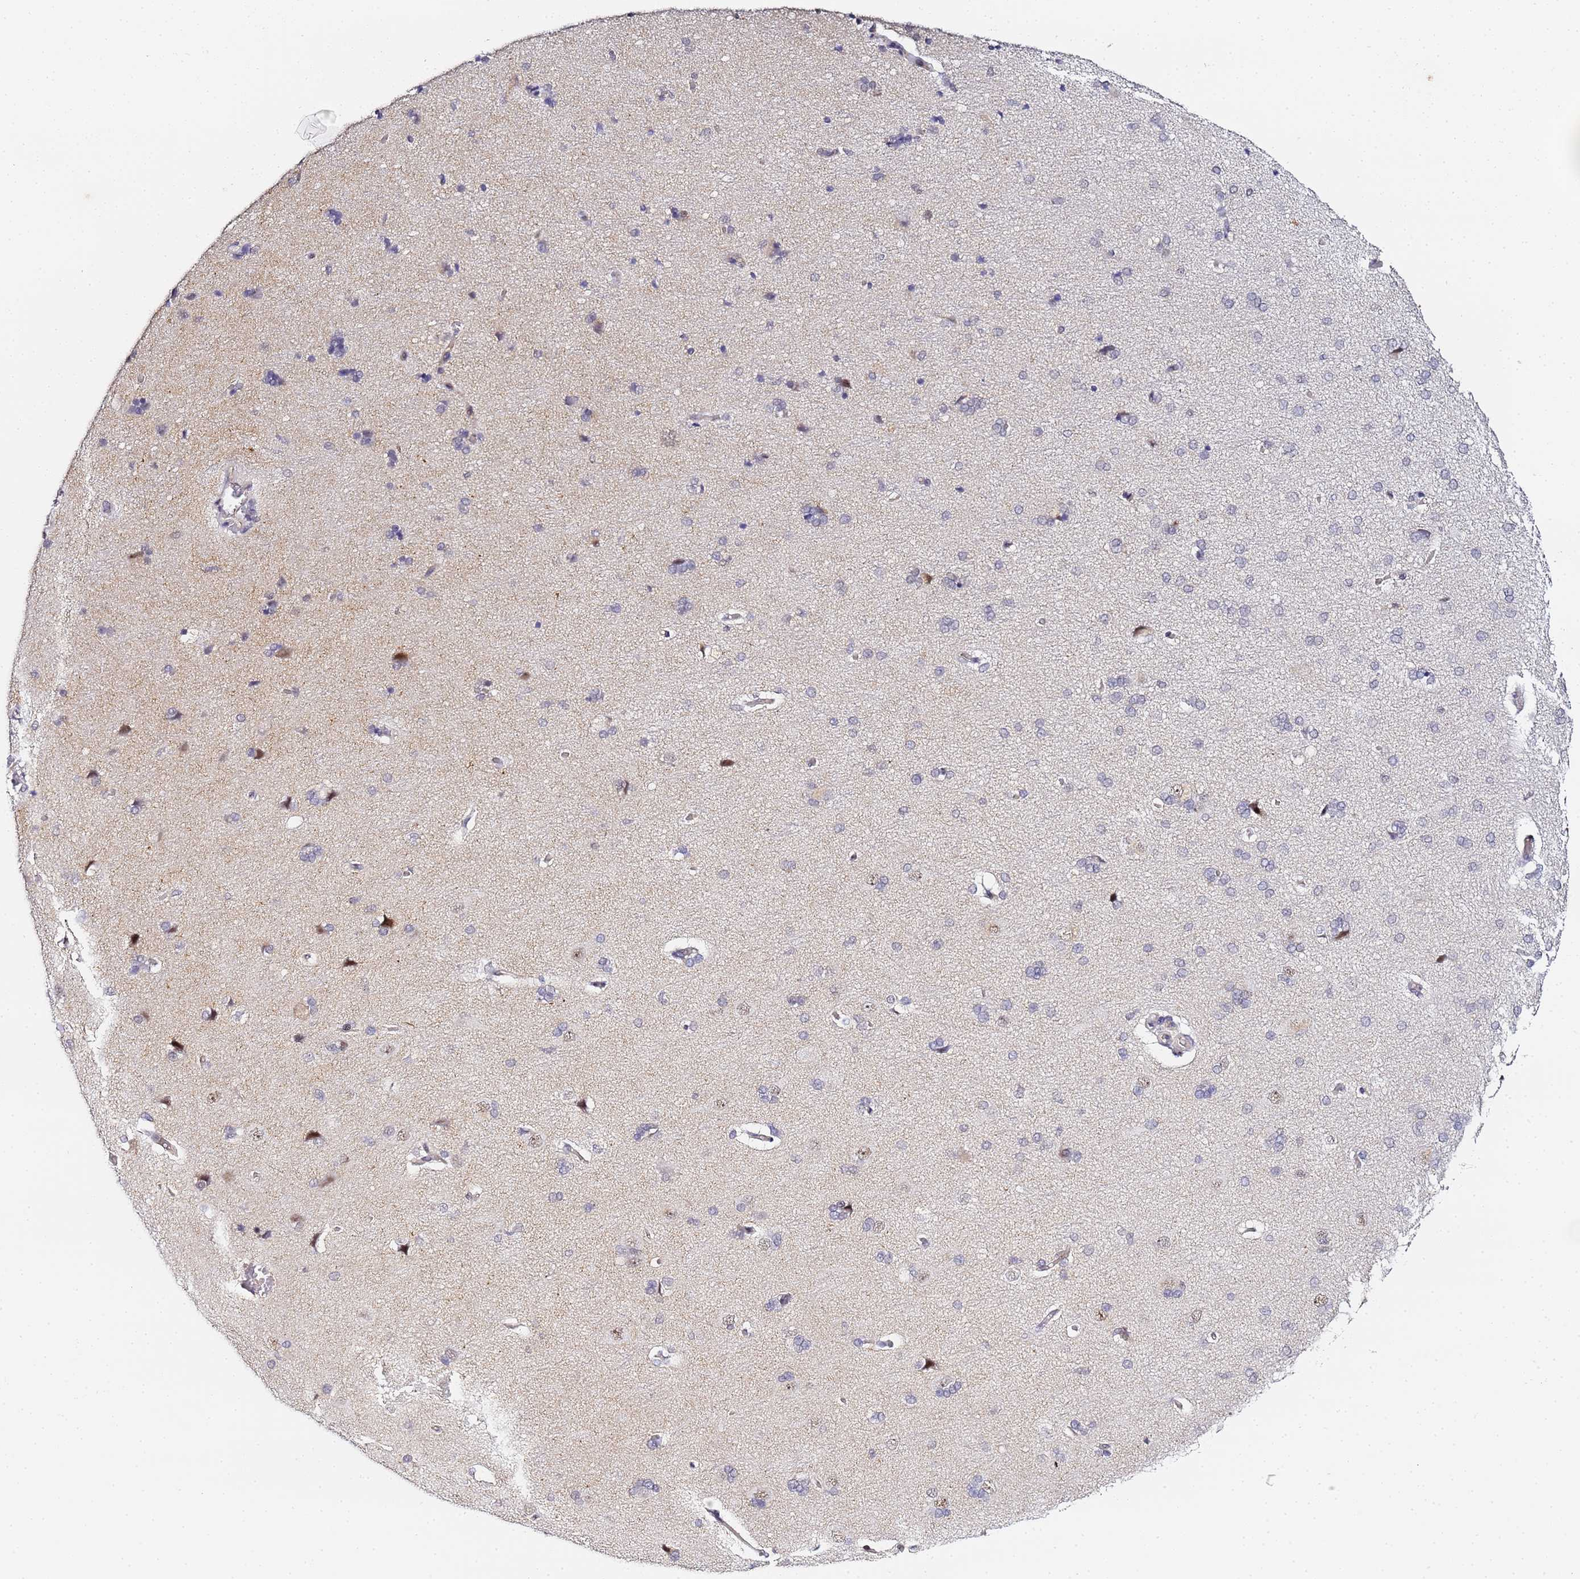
{"staining": {"intensity": "negative", "quantity": "none", "location": "none"}, "tissue": "cerebral cortex", "cell_type": "Endothelial cells", "image_type": "normal", "snomed": [{"axis": "morphology", "description": "Normal tissue, NOS"}, {"axis": "topography", "description": "Cerebral cortex"}], "caption": "Micrograph shows no significant protein positivity in endothelial cells of unremarkable cerebral cortex.", "gene": "LSM3", "patient": {"sex": "male", "age": 62}}